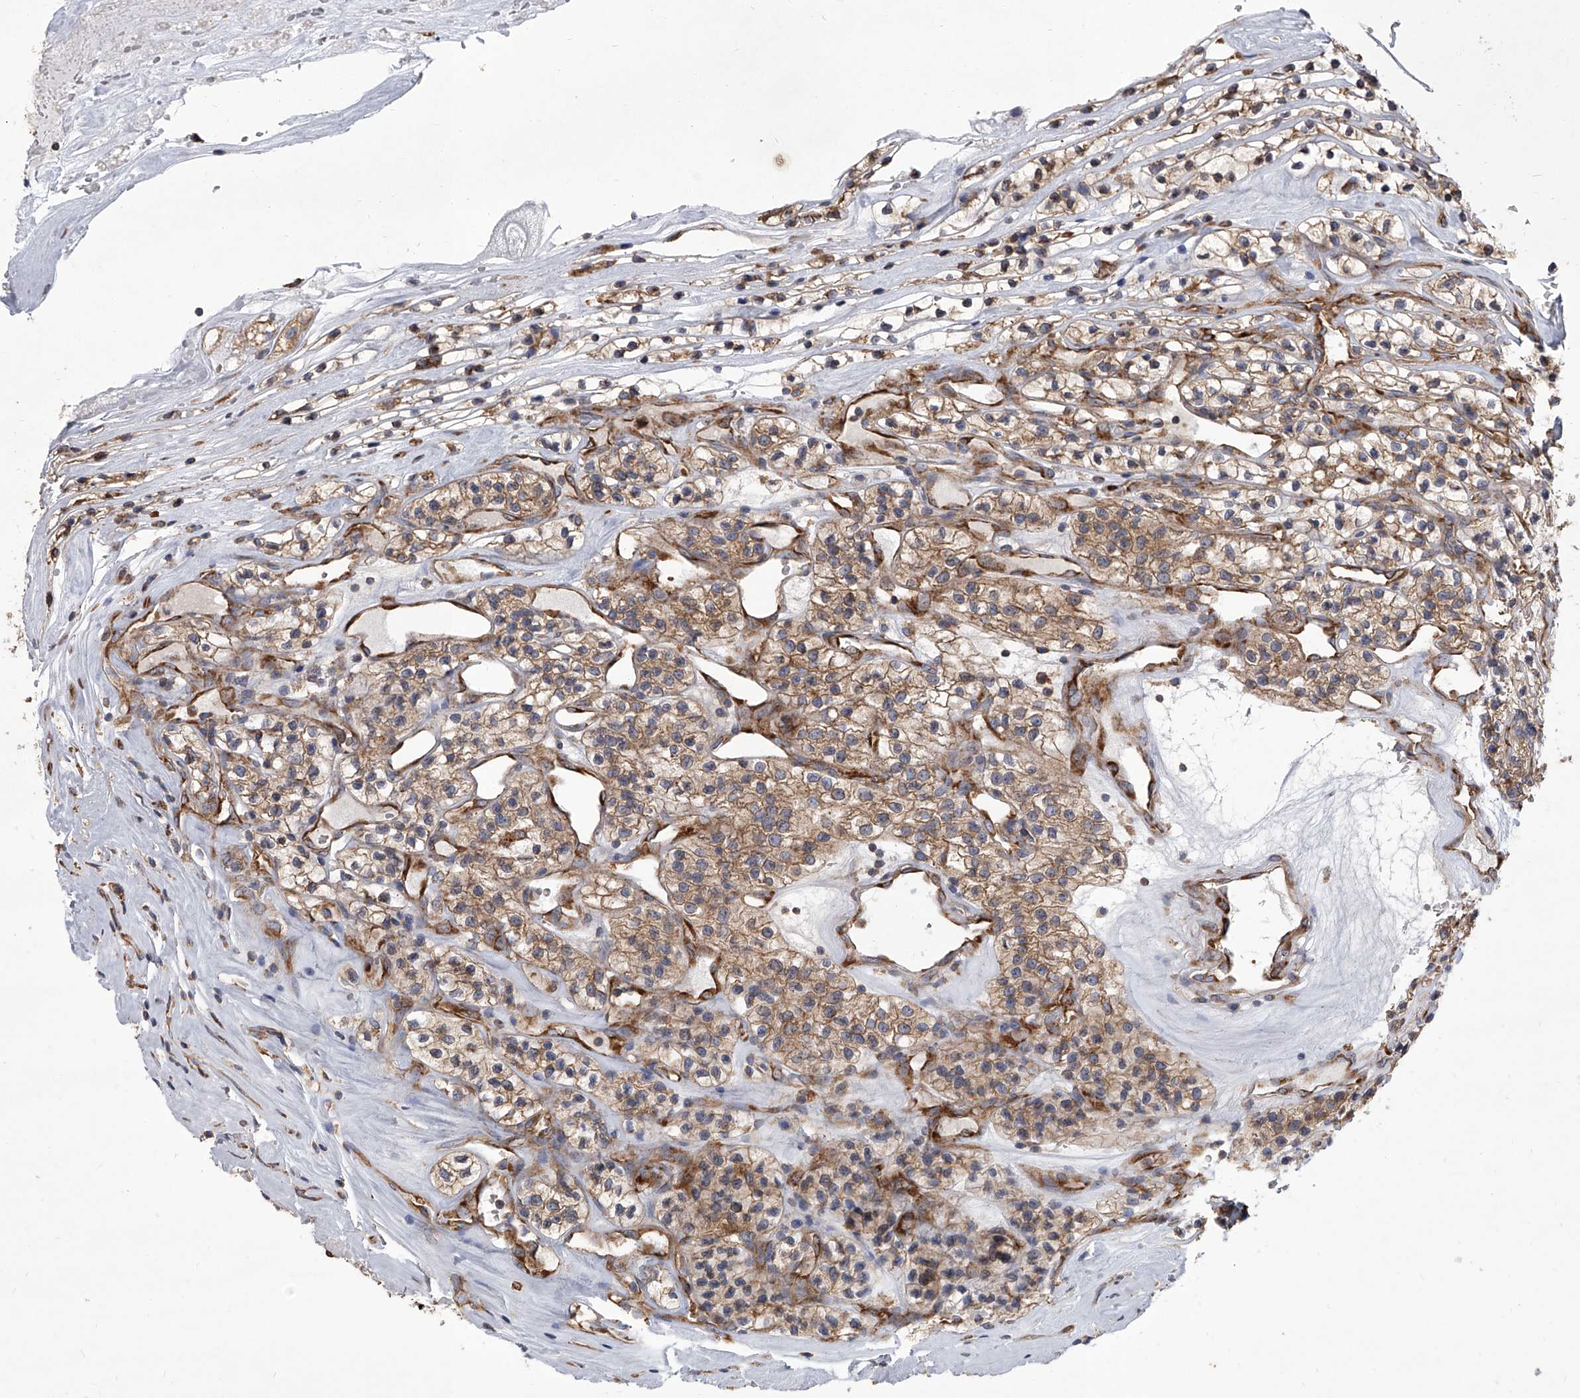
{"staining": {"intensity": "moderate", "quantity": ">75%", "location": "cytoplasmic/membranous"}, "tissue": "renal cancer", "cell_type": "Tumor cells", "image_type": "cancer", "snomed": [{"axis": "morphology", "description": "Adenocarcinoma, NOS"}, {"axis": "topography", "description": "Kidney"}], "caption": "IHC of human renal cancer exhibits medium levels of moderate cytoplasmic/membranous staining in approximately >75% of tumor cells. (Stains: DAB (3,3'-diaminobenzidine) in brown, nuclei in blue, Microscopy: brightfield microscopy at high magnification).", "gene": "EIF2S2", "patient": {"sex": "female", "age": 57}}